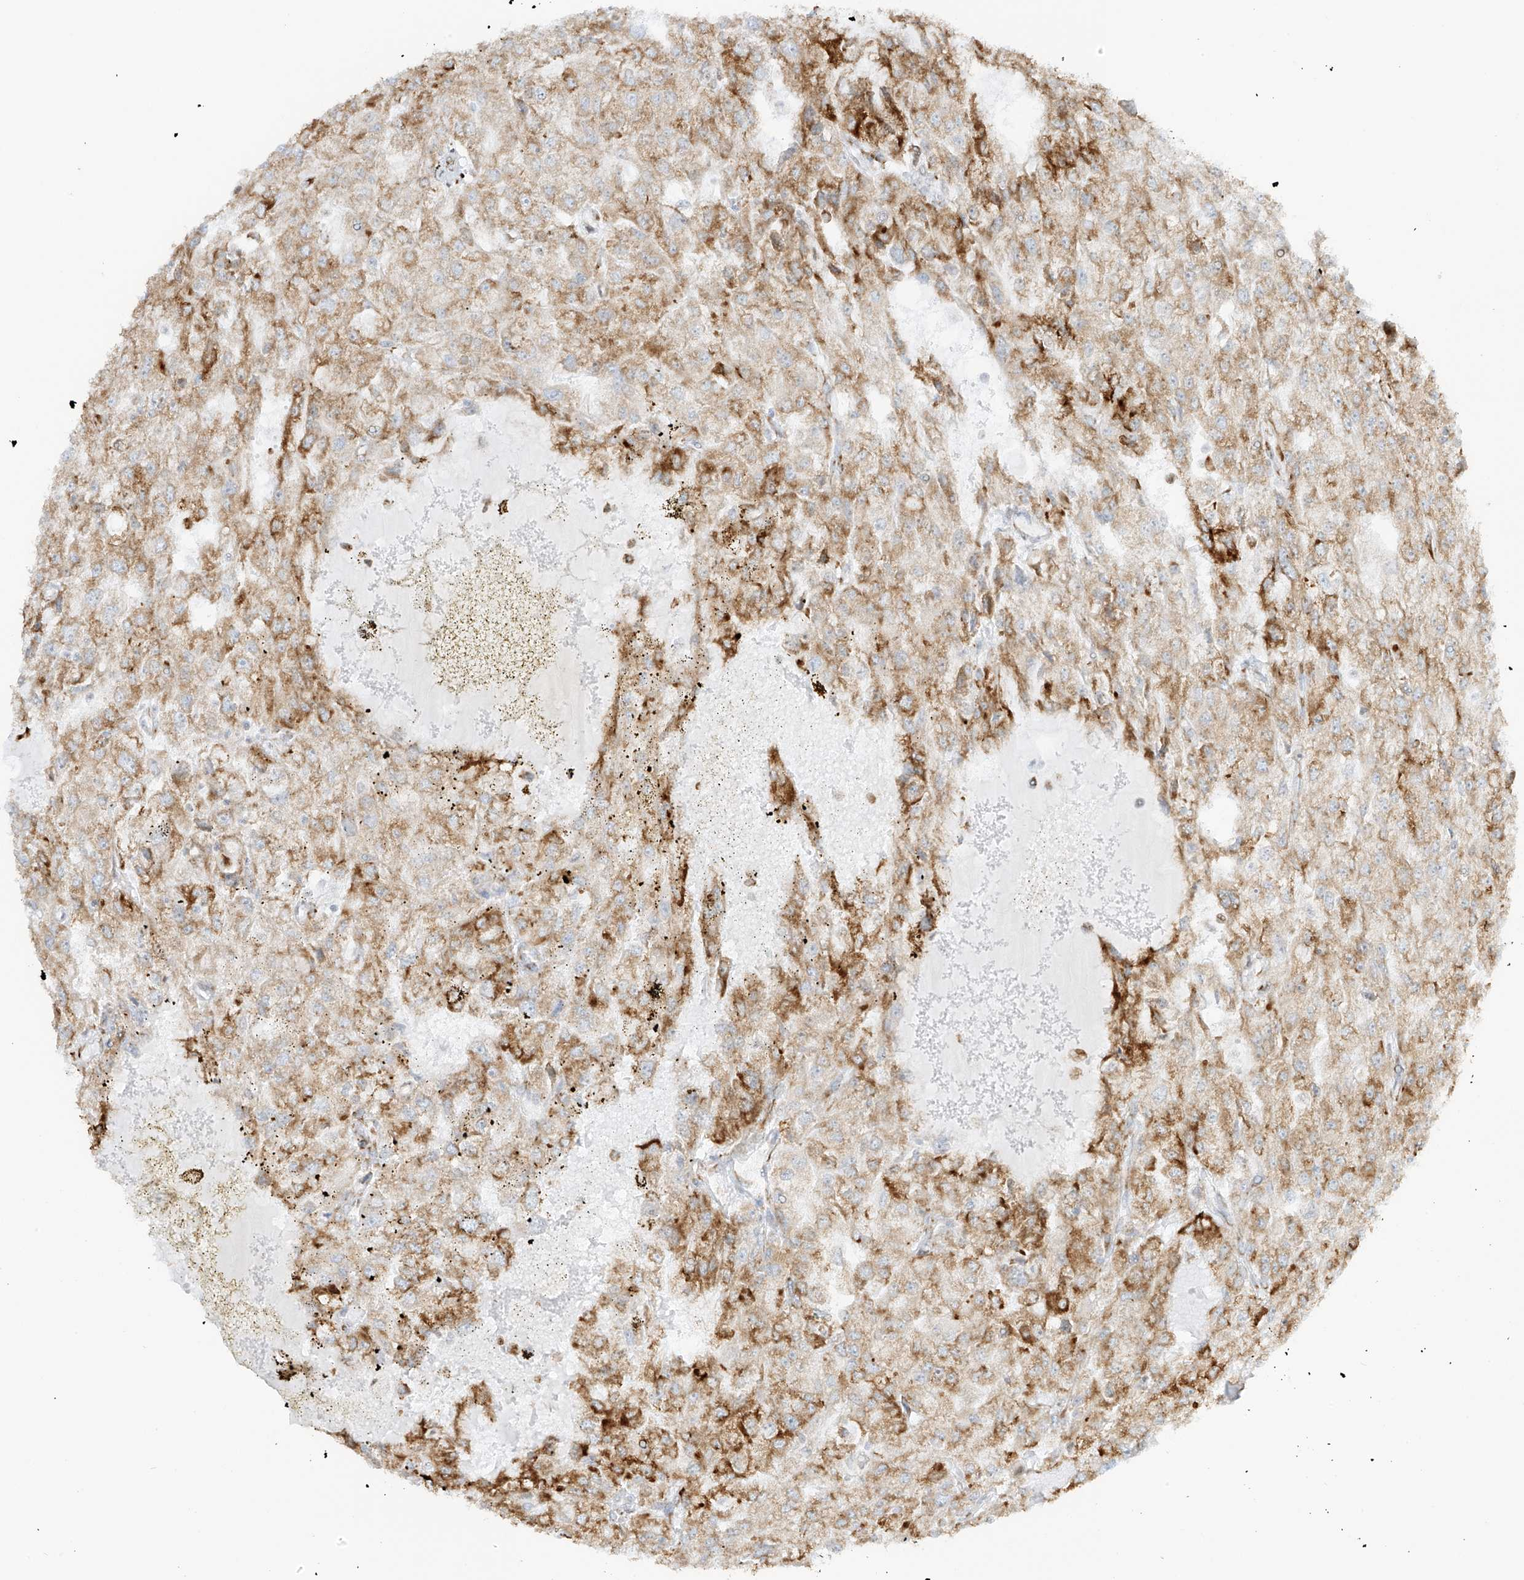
{"staining": {"intensity": "moderate", "quantity": ">75%", "location": "cytoplasmic/membranous"}, "tissue": "renal cancer", "cell_type": "Tumor cells", "image_type": "cancer", "snomed": [{"axis": "morphology", "description": "Adenocarcinoma, NOS"}, {"axis": "topography", "description": "Kidney"}], "caption": "Immunohistochemistry of human renal adenocarcinoma demonstrates medium levels of moderate cytoplasmic/membranous staining in approximately >75% of tumor cells. Using DAB (3,3'-diaminobenzidine) (brown) and hematoxylin (blue) stains, captured at high magnification using brightfield microscopy.", "gene": "LRRC59", "patient": {"sex": "female", "age": 54}}